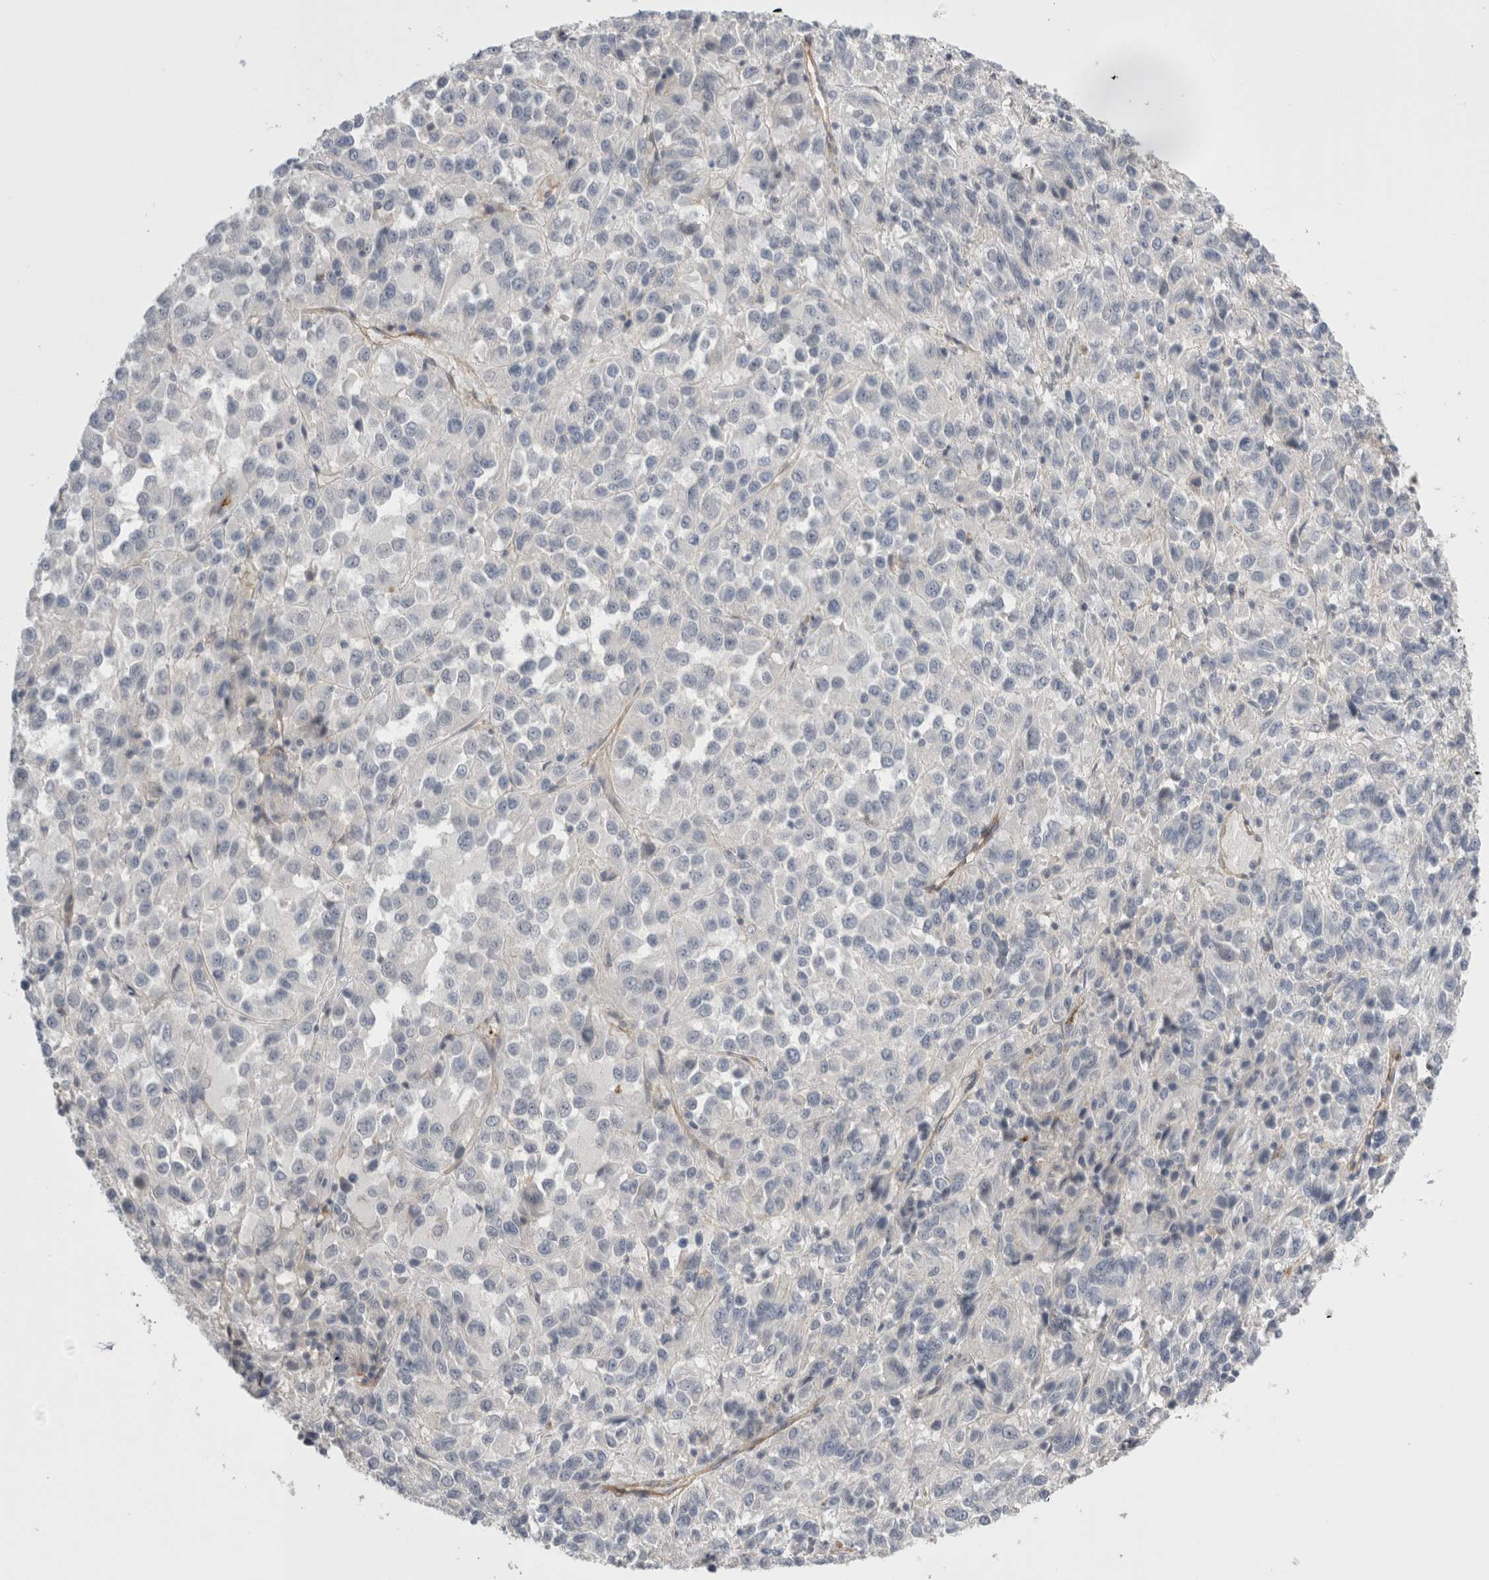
{"staining": {"intensity": "negative", "quantity": "none", "location": "none"}, "tissue": "melanoma", "cell_type": "Tumor cells", "image_type": "cancer", "snomed": [{"axis": "morphology", "description": "Malignant melanoma, Metastatic site"}, {"axis": "topography", "description": "Lung"}], "caption": "Protein analysis of malignant melanoma (metastatic site) exhibits no significant expression in tumor cells.", "gene": "VANGL1", "patient": {"sex": "male", "age": 64}}